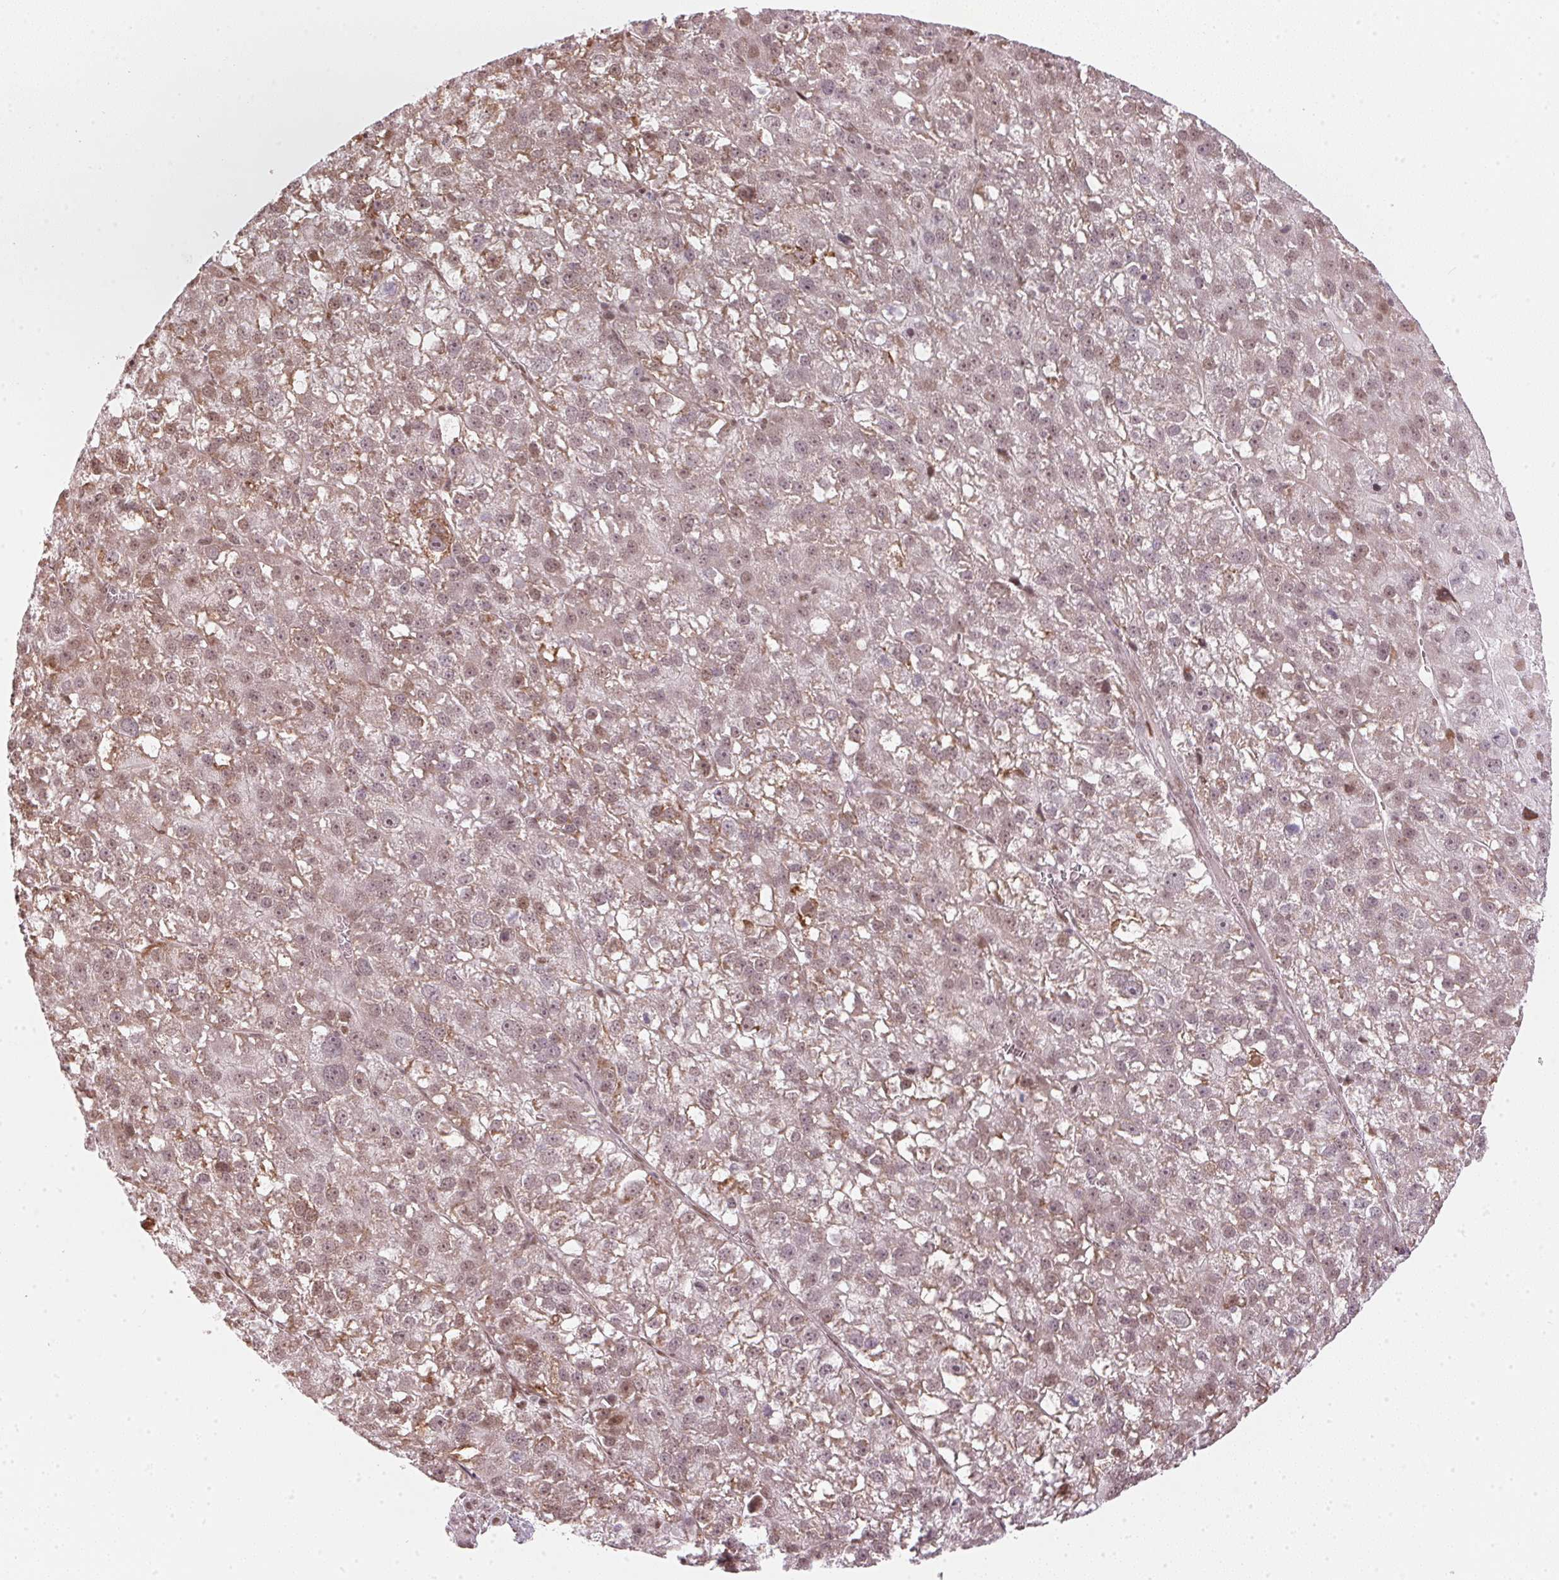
{"staining": {"intensity": "weak", "quantity": "25%-75%", "location": "nuclear"}, "tissue": "liver cancer", "cell_type": "Tumor cells", "image_type": "cancer", "snomed": [{"axis": "morphology", "description": "Carcinoma, Hepatocellular, NOS"}, {"axis": "topography", "description": "Liver"}], "caption": "Human liver hepatocellular carcinoma stained for a protein (brown) exhibits weak nuclear positive positivity in about 25%-75% of tumor cells.", "gene": "KAT6A", "patient": {"sex": "female", "age": 70}}